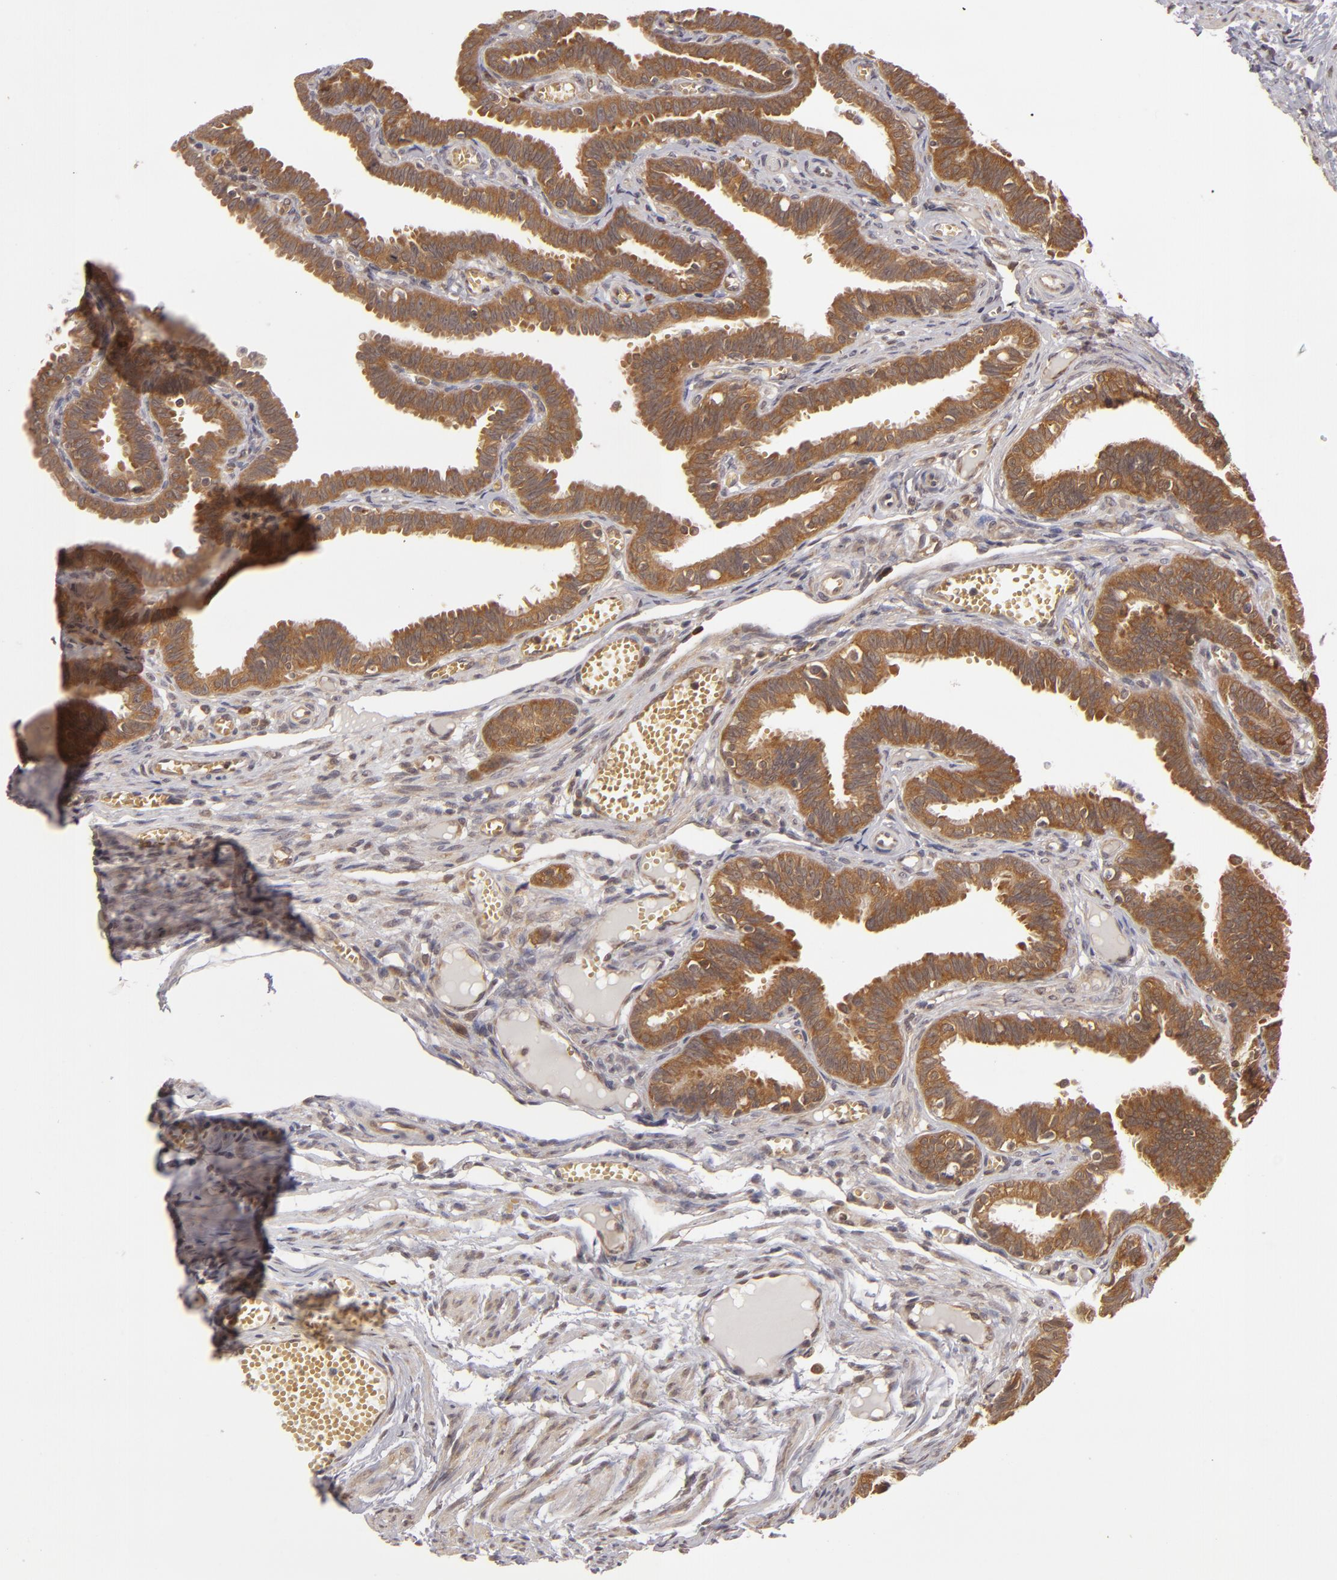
{"staining": {"intensity": "strong", "quantity": ">75%", "location": "cytoplasmic/membranous"}, "tissue": "fallopian tube", "cell_type": "Glandular cells", "image_type": "normal", "snomed": [{"axis": "morphology", "description": "Normal tissue, NOS"}, {"axis": "topography", "description": "Fallopian tube"}], "caption": "Immunohistochemistry (IHC) of benign fallopian tube exhibits high levels of strong cytoplasmic/membranous staining in approximately >75% of glandular cells. Nuclei are stained in blue.", "gene": "MAPK3", "patient": {"sex": "female", "age": 29}}